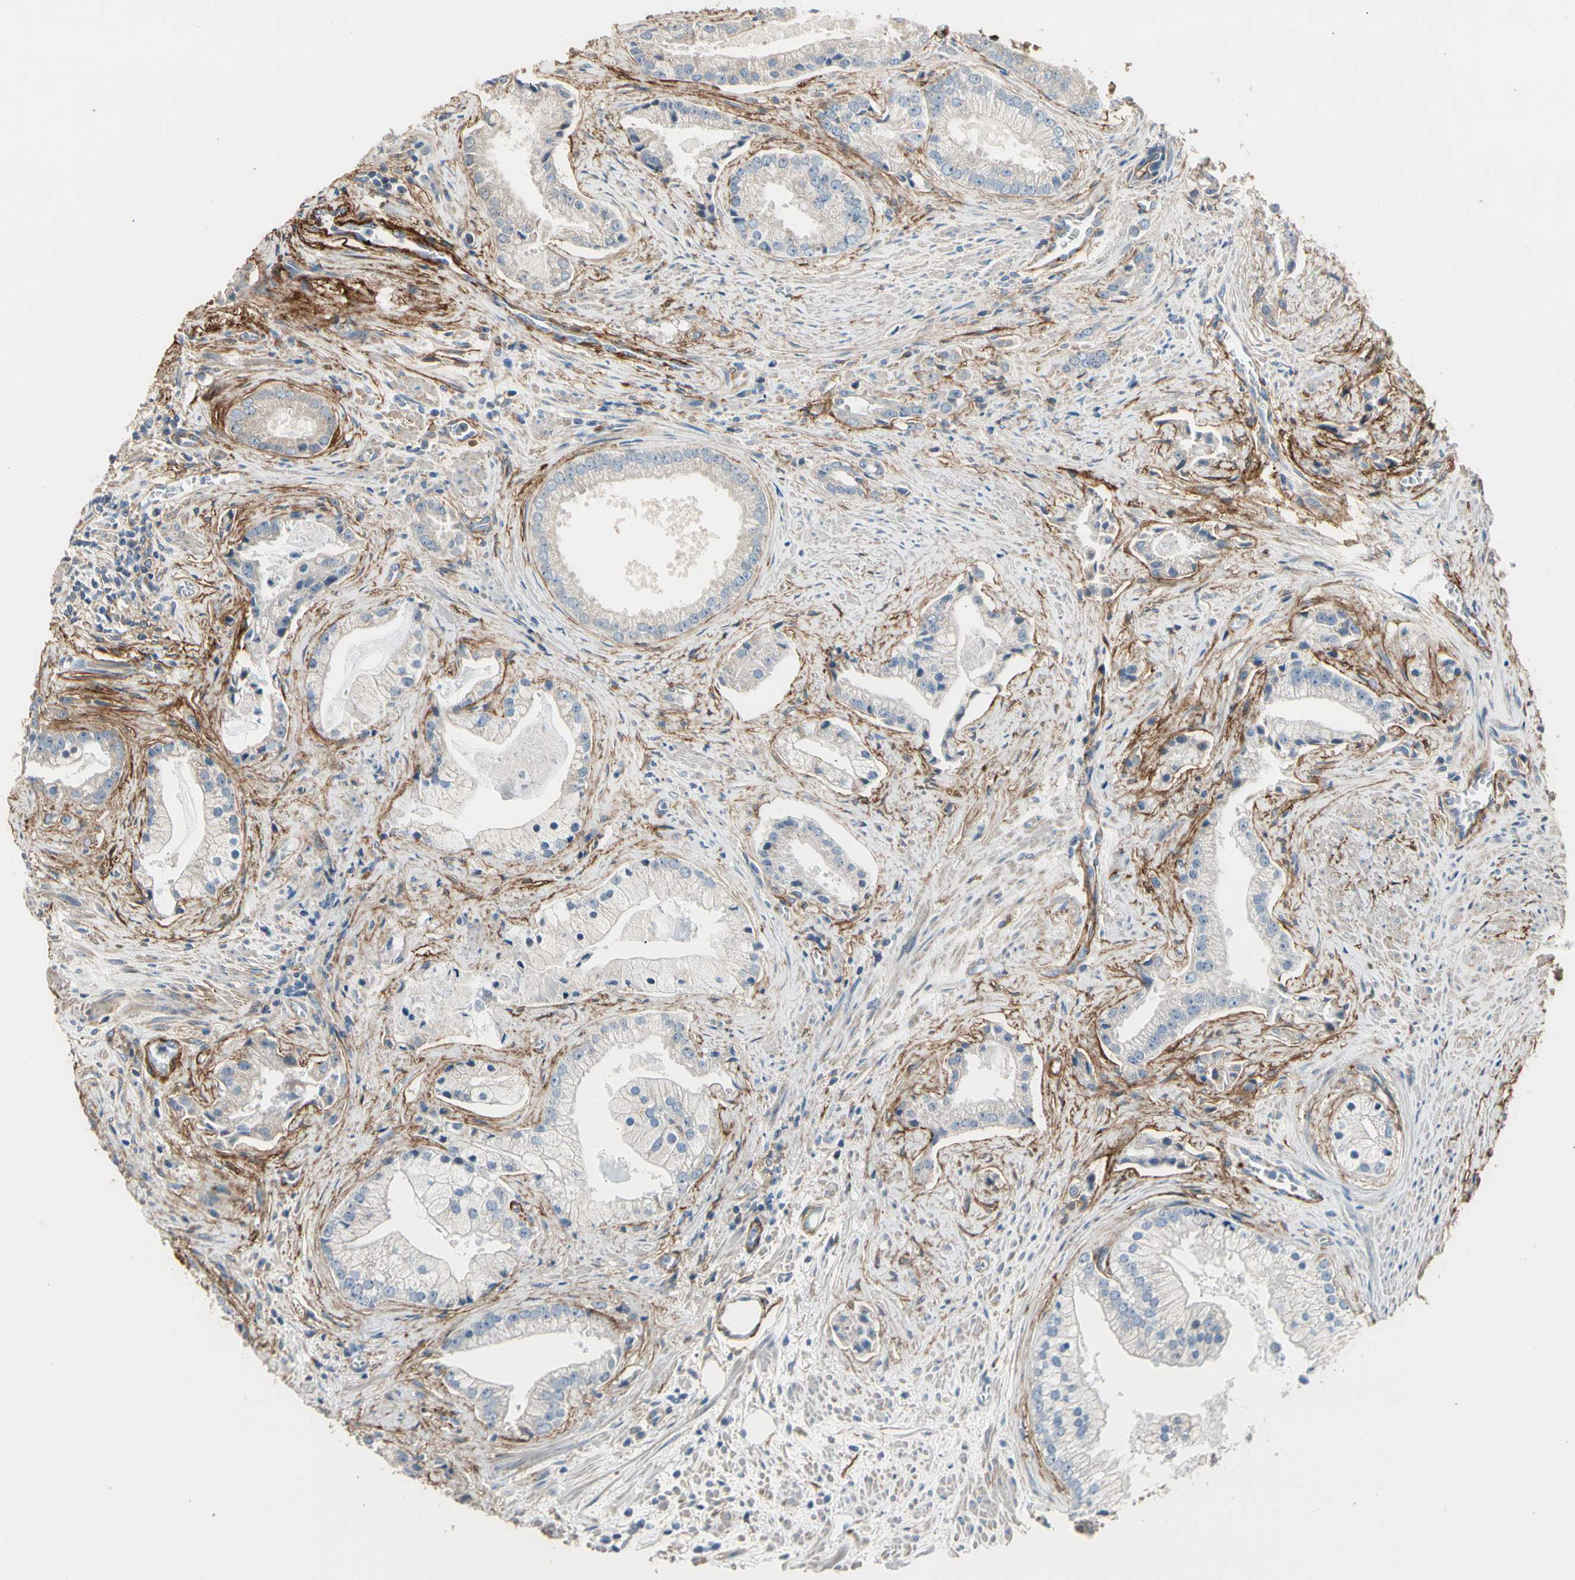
{"staining": {"intensity": "weak", "quantity": "<25%", "location": "cytoplasmic/membranous"}, "tissue": "prostate cancer", "cell_type": "Tumor cells", "image_type": "cancer", "snomed": [{"axis": "morphology", "description": "Adenocarcinoma, High grade"}, {"axis": "topography", "description": "Prostate"}], "caption": "The photomicrograph displays no staining of tumor cells in adenocarcinoma (high-grade) (prostate). (DAB (3,3'-diaminobenzidine) immunohistochemistry (IHC) with hematoxylin counter stain).", "gene": "SUSD2", "patient": {"sex": "male", "age": 67}}